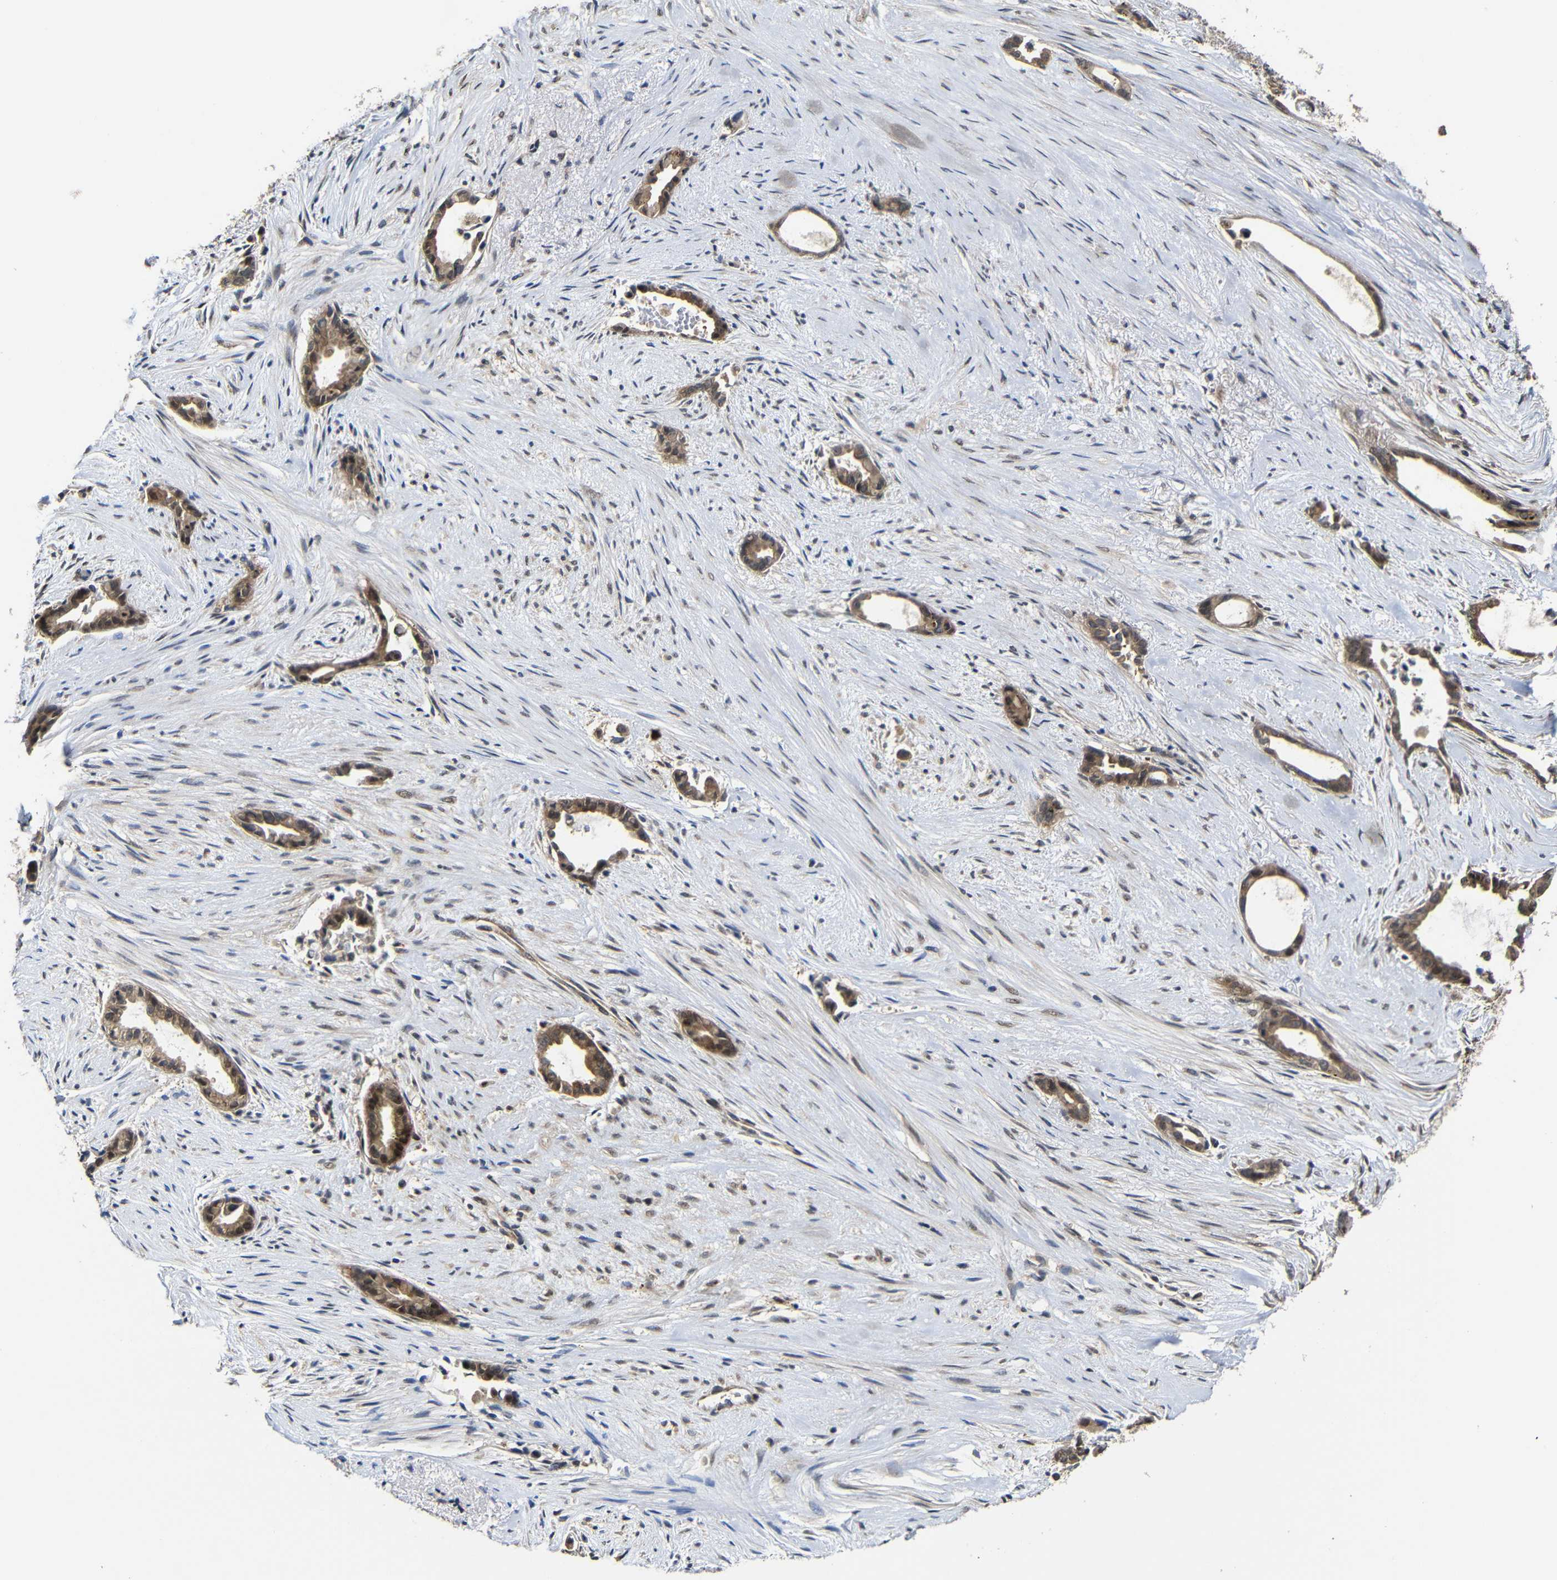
{"staining": {"intensity": "moderate", "quantity": ">75%", "location": "cytoplasmic/membranous"}, "tissue": "liver cancer", "cell_type": "Tumor cells", "image_type": "cancer", "snomed": [{"axis": "morphology", "description": "Cholangiocarcinoma"}, {"axis": "topography", "description": "Liver"}], "caption": "Human cholangiocarcinoma (liver) stained with a protein marker reveals moderate staining in tumor cells.", "gene": "ATG12", "patient": {"sex": "female", "age": 55}}